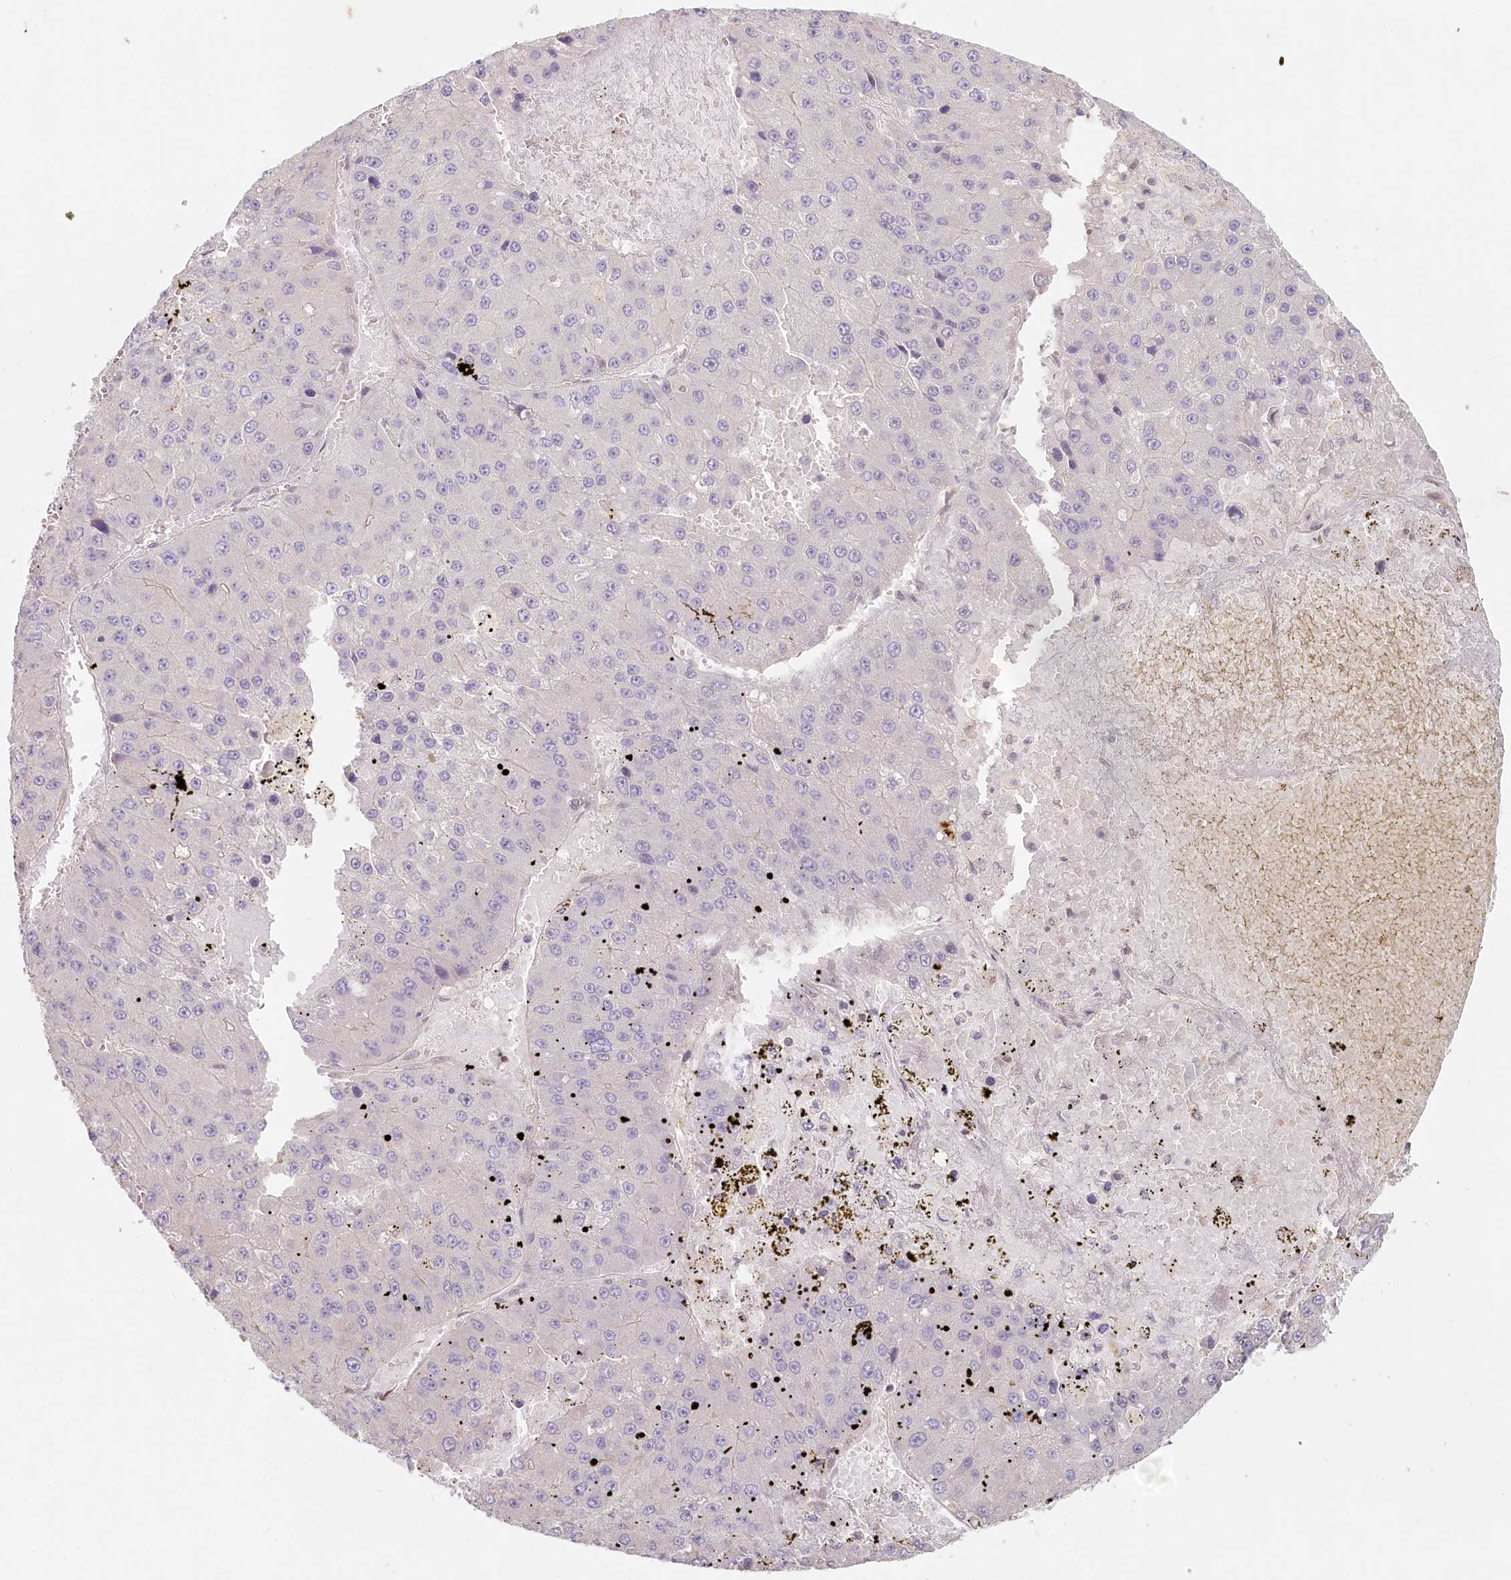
{"staining": {"intensity": "negative", "quantity": "none", "location": "none"}, "tissue": "liver cancer", "cell_type": "Tumor cells", "image_type": "cancer", "snomed": [{"axis": "morphology", "description": "Carcinoma, Hepatocellular, NOS"}, {"axis": "topography", "description": "Liver"}], "caption": "Photomicrograph shows no protein staining in tumor cells of hepatocellular carcinoma (liver) tissue.", "gene": "TCHP", "patient": {"sex": "female", "age": 73}}